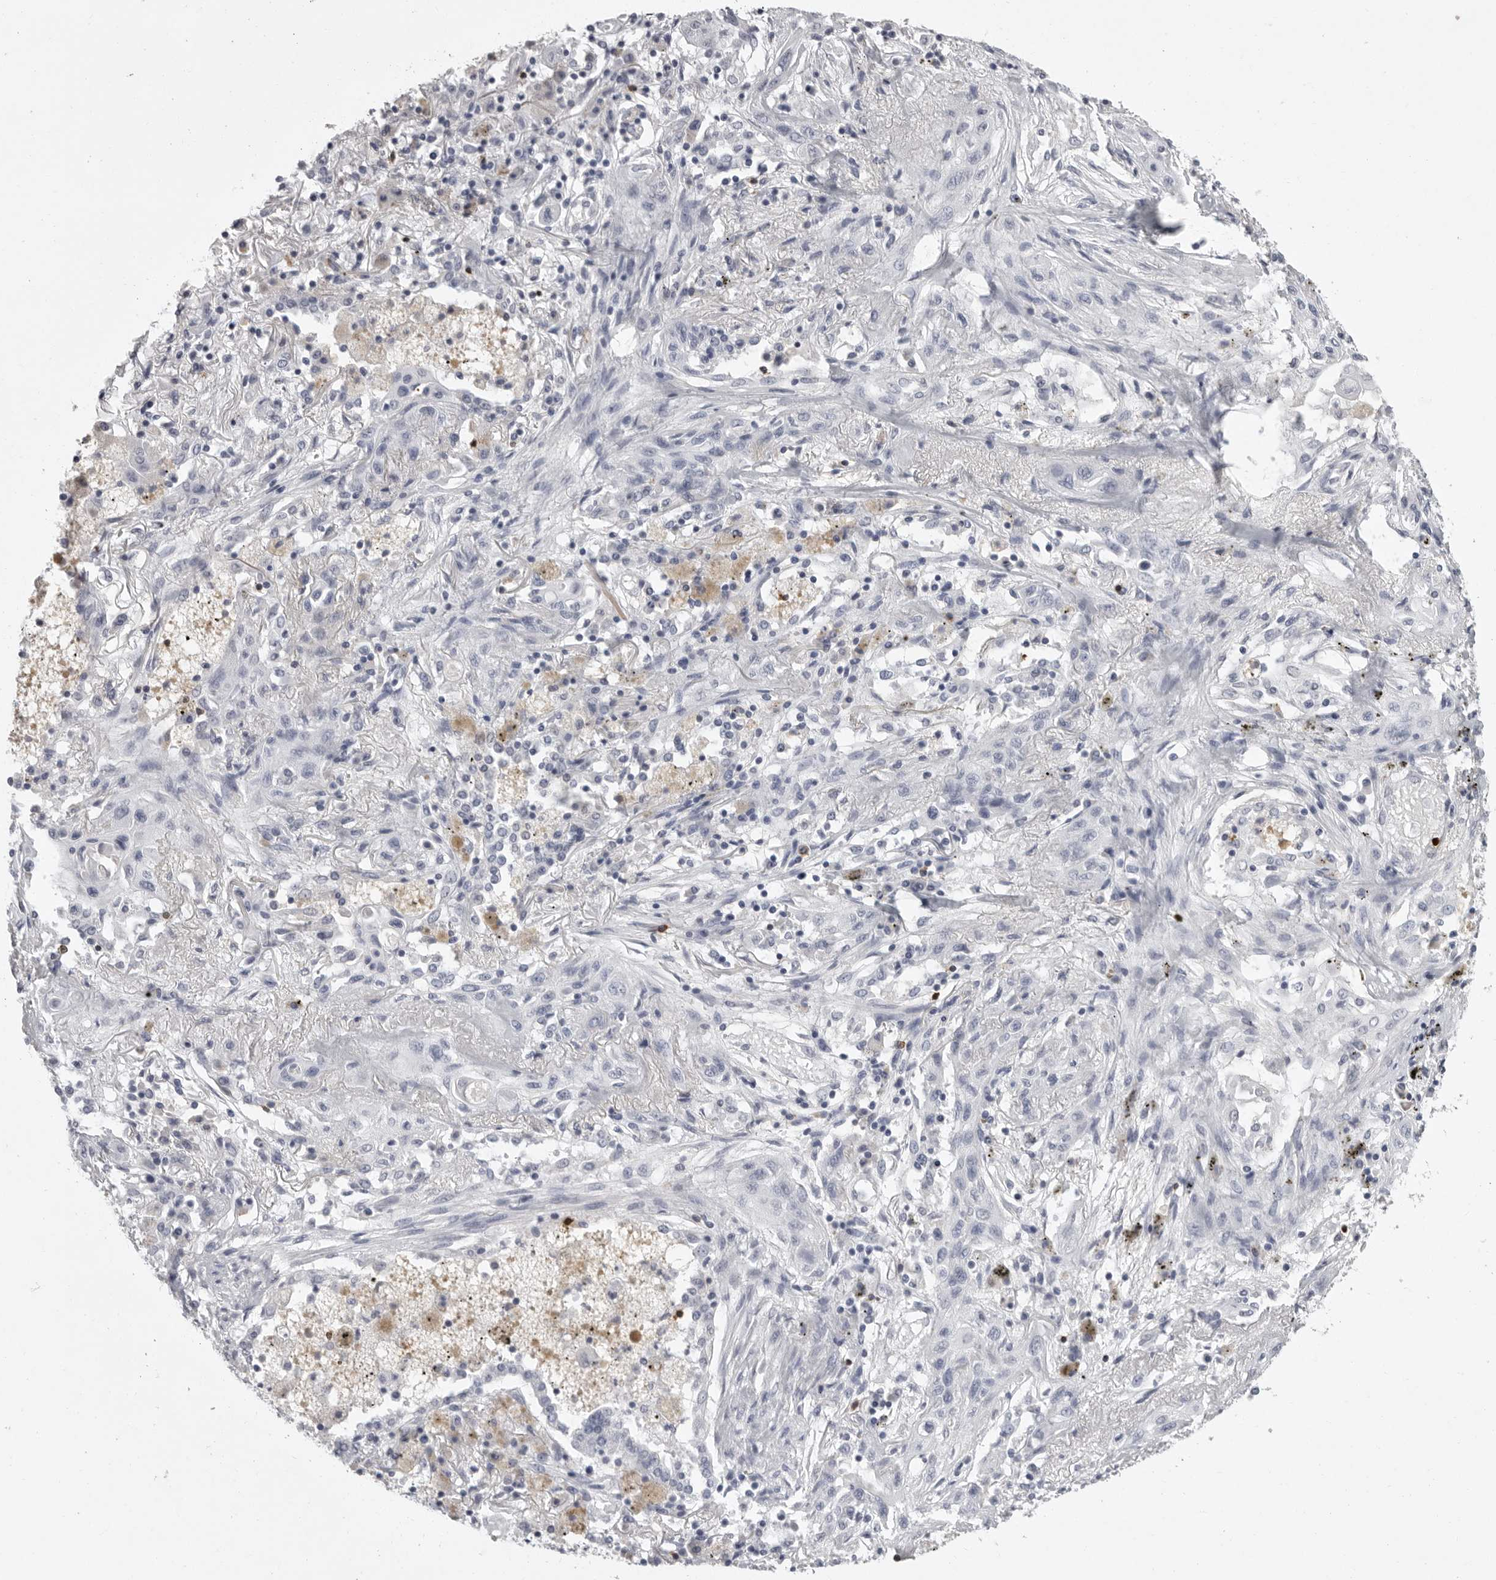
{"staining": {"intensity": "negative", "quantity": "none", "location": "none"}, "tissue": "lung cancer", "cell_type": "Tumor cells", "image_type": "cancer", "snomed": [{"axis": "morphology", "description": "Squamous cell carcinoma, NOS"}, {"axis": "topography", "description": "Lung"}], "caption": "Tumor cells show no significant expression in lung cancer.", "gene": "GNLY", "patient": {"sex": "female", "age": 47}}